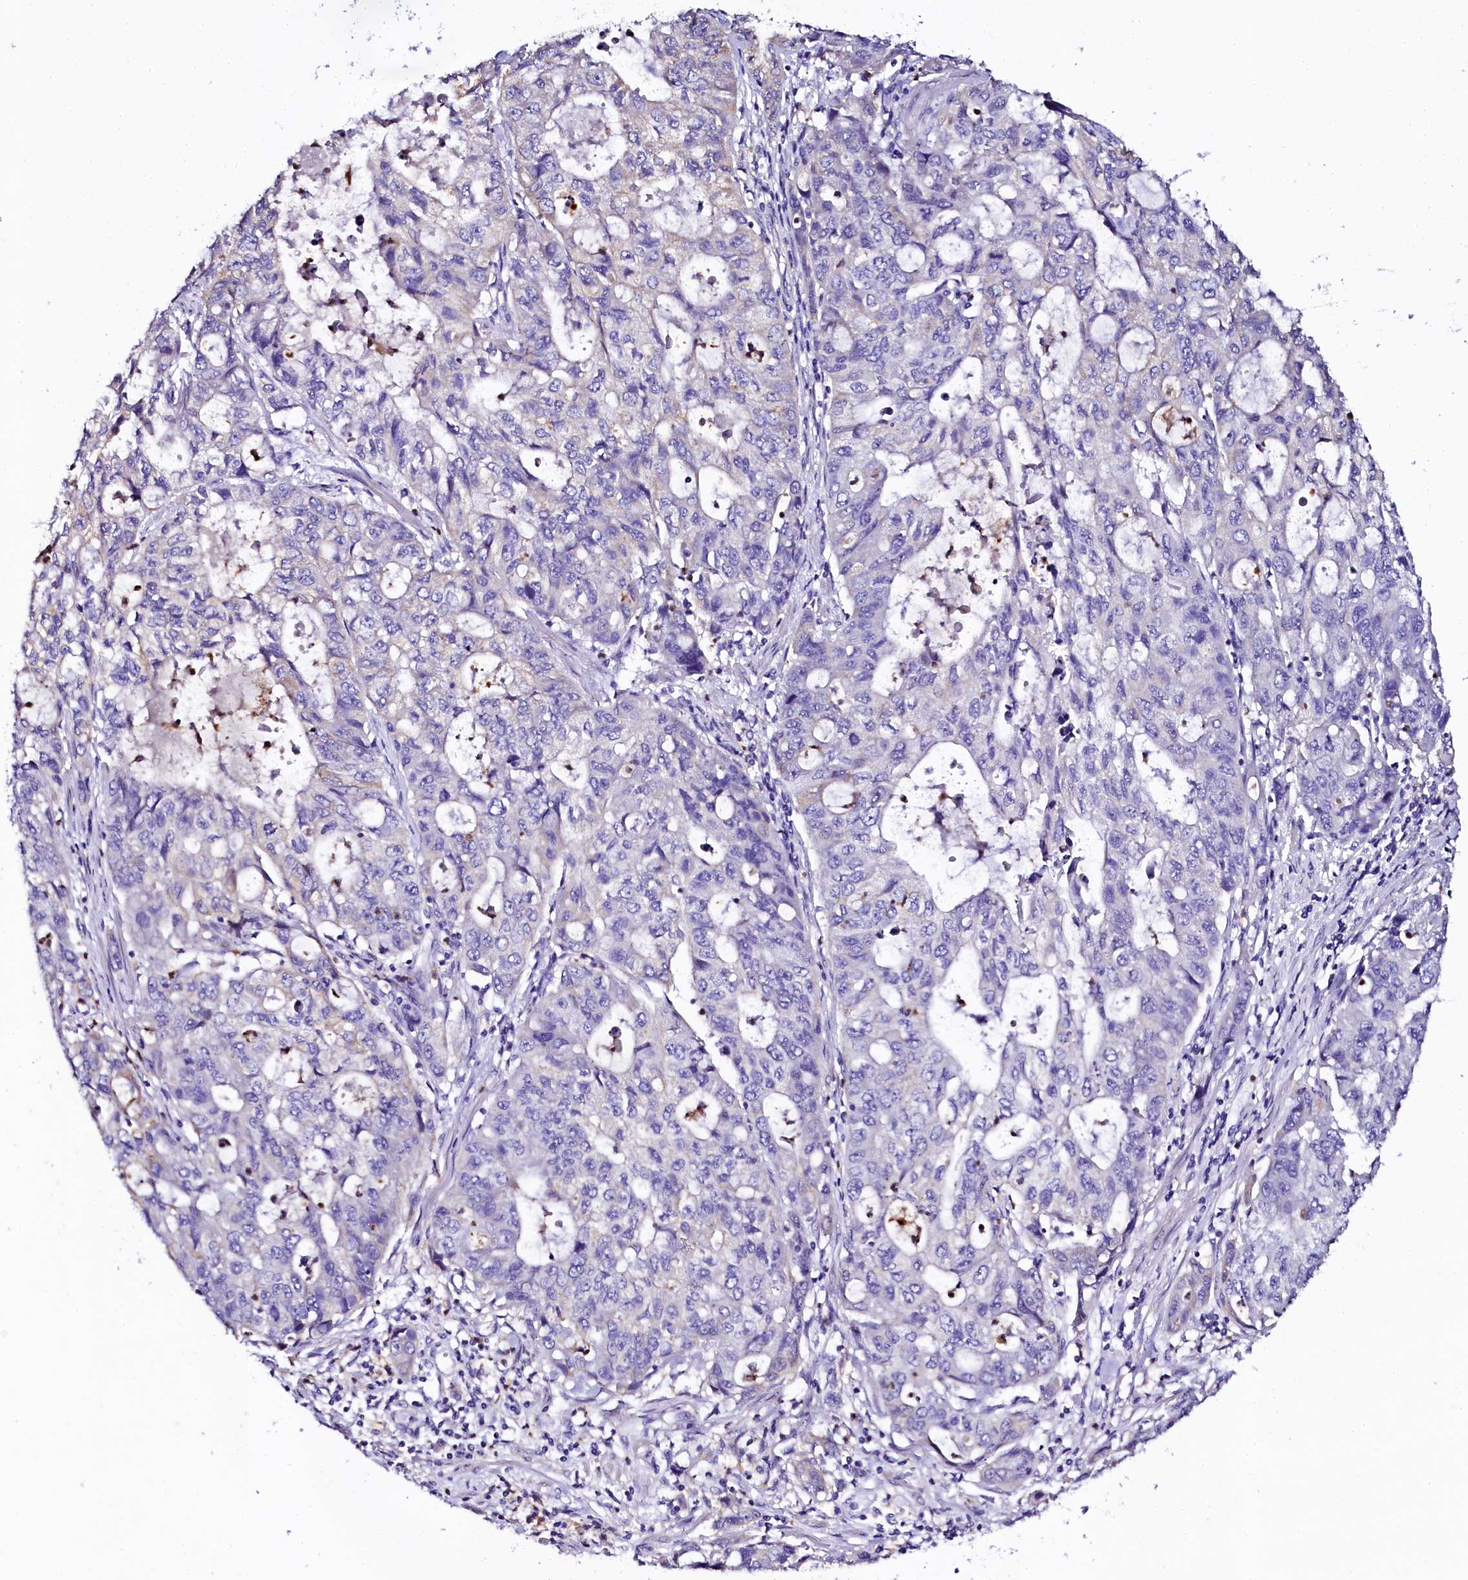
{"staining": {"intensity": "negative", "quantity": "none", "location": "none"}, "tissue": "stomach cancer", "cell_type": "Tumor cells", "image_type": "cancer", "snomed": [{"axis": "morphology", "description": "Adenocarcinoma, NOS"}, {"axis": "topography", "description": "Stomach, upper"}], "caption": "Immunohistochemical staining of human stomach cancer exhibits no significant positivity in tumor cells.", "gene": "NAA16", "patient": {"sex": "female", "age": 52}}